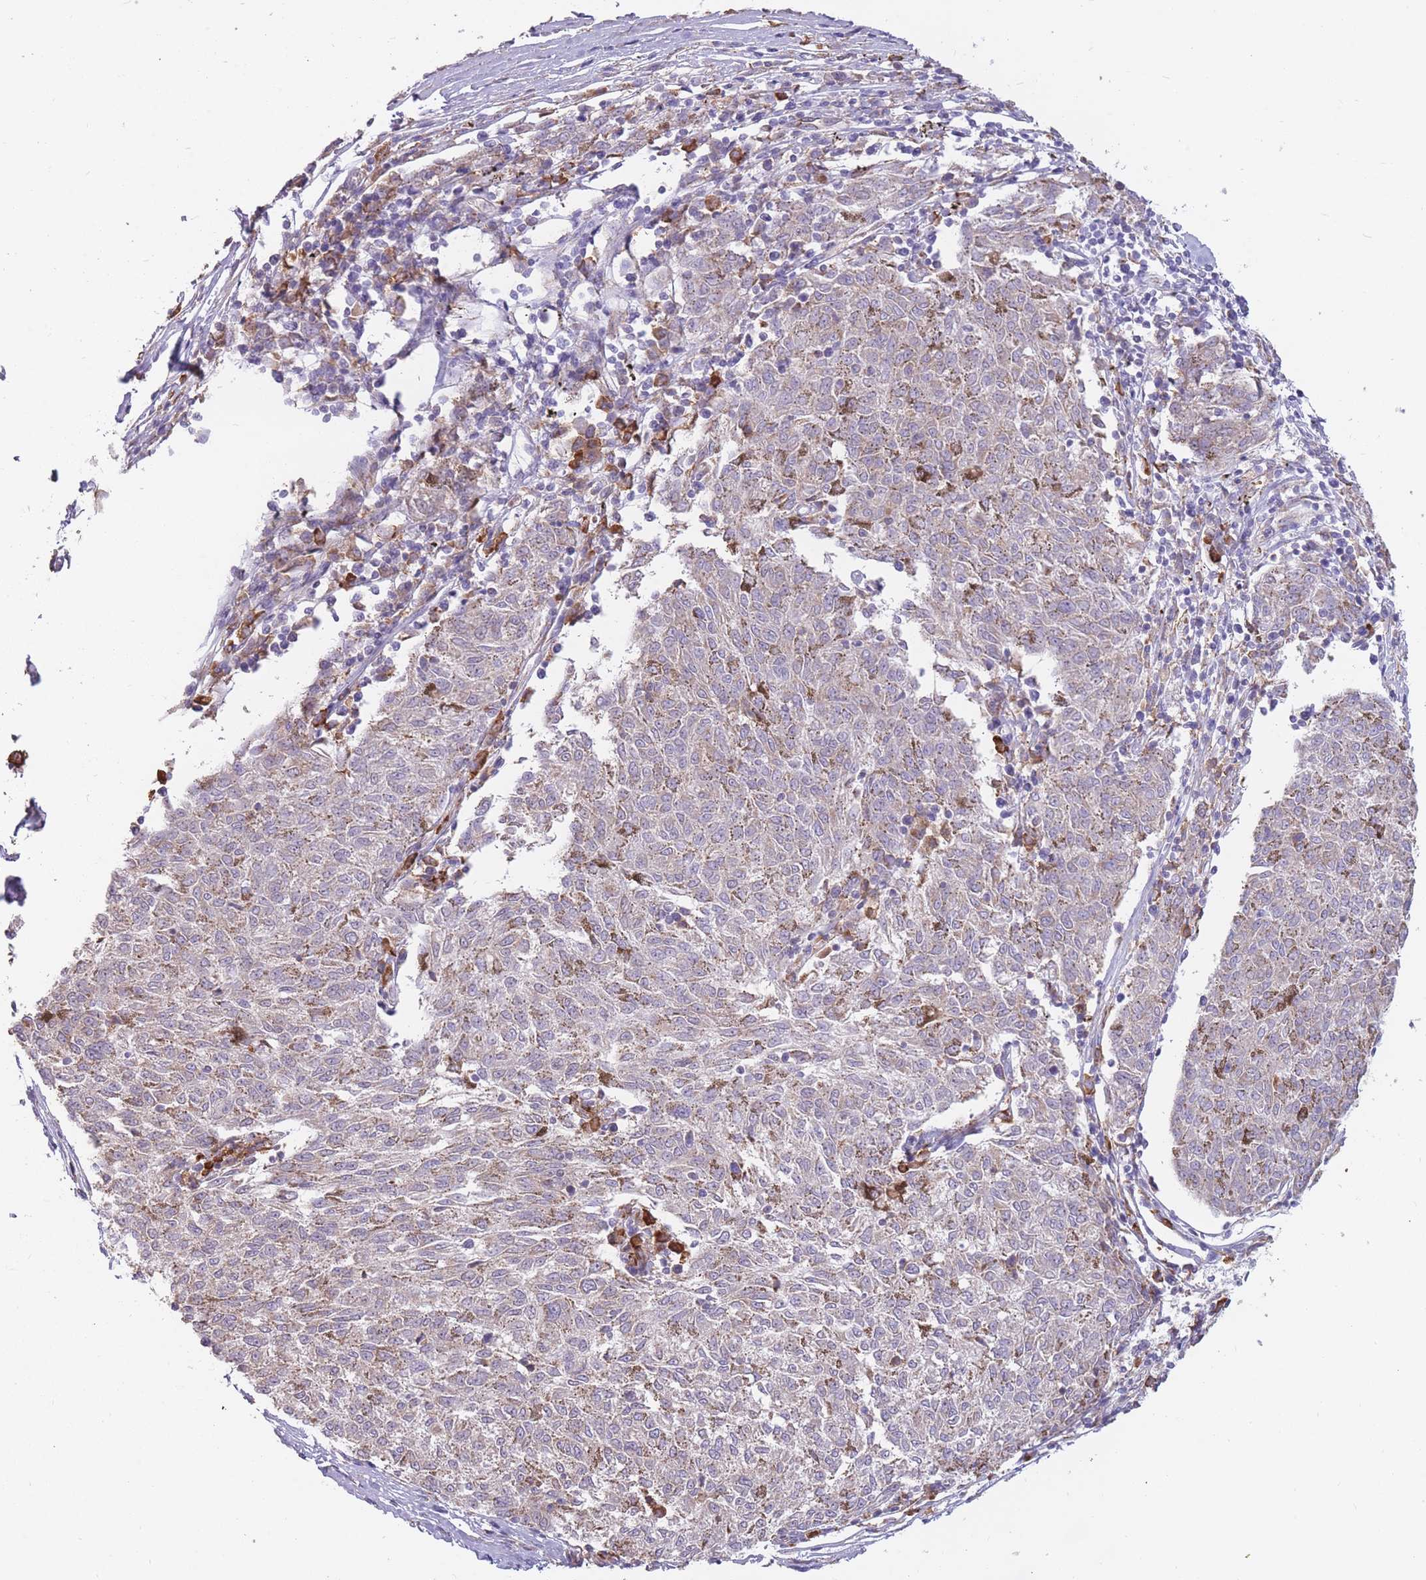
{"staining": {"intensity": "weak", "quantity": "25%-75%", "location": "cytoplasmic/membranous"}, "tissue": "melanoma", "cell_type": "Tumor cells", "image_type": "cancer", "snomed": [{"axis": "morphology", "description": "Malignant melanoma, NOS"}, {"axis": "topography", "description": "Skin"}], "caption": "Protein staining exhibits weak cytoplasmic/membranous positivity in approximately 25%-75% of tumor cells in melanoma.", "gene": "TRAPPC5", "patient": {"sex": "female", "age": 72}}